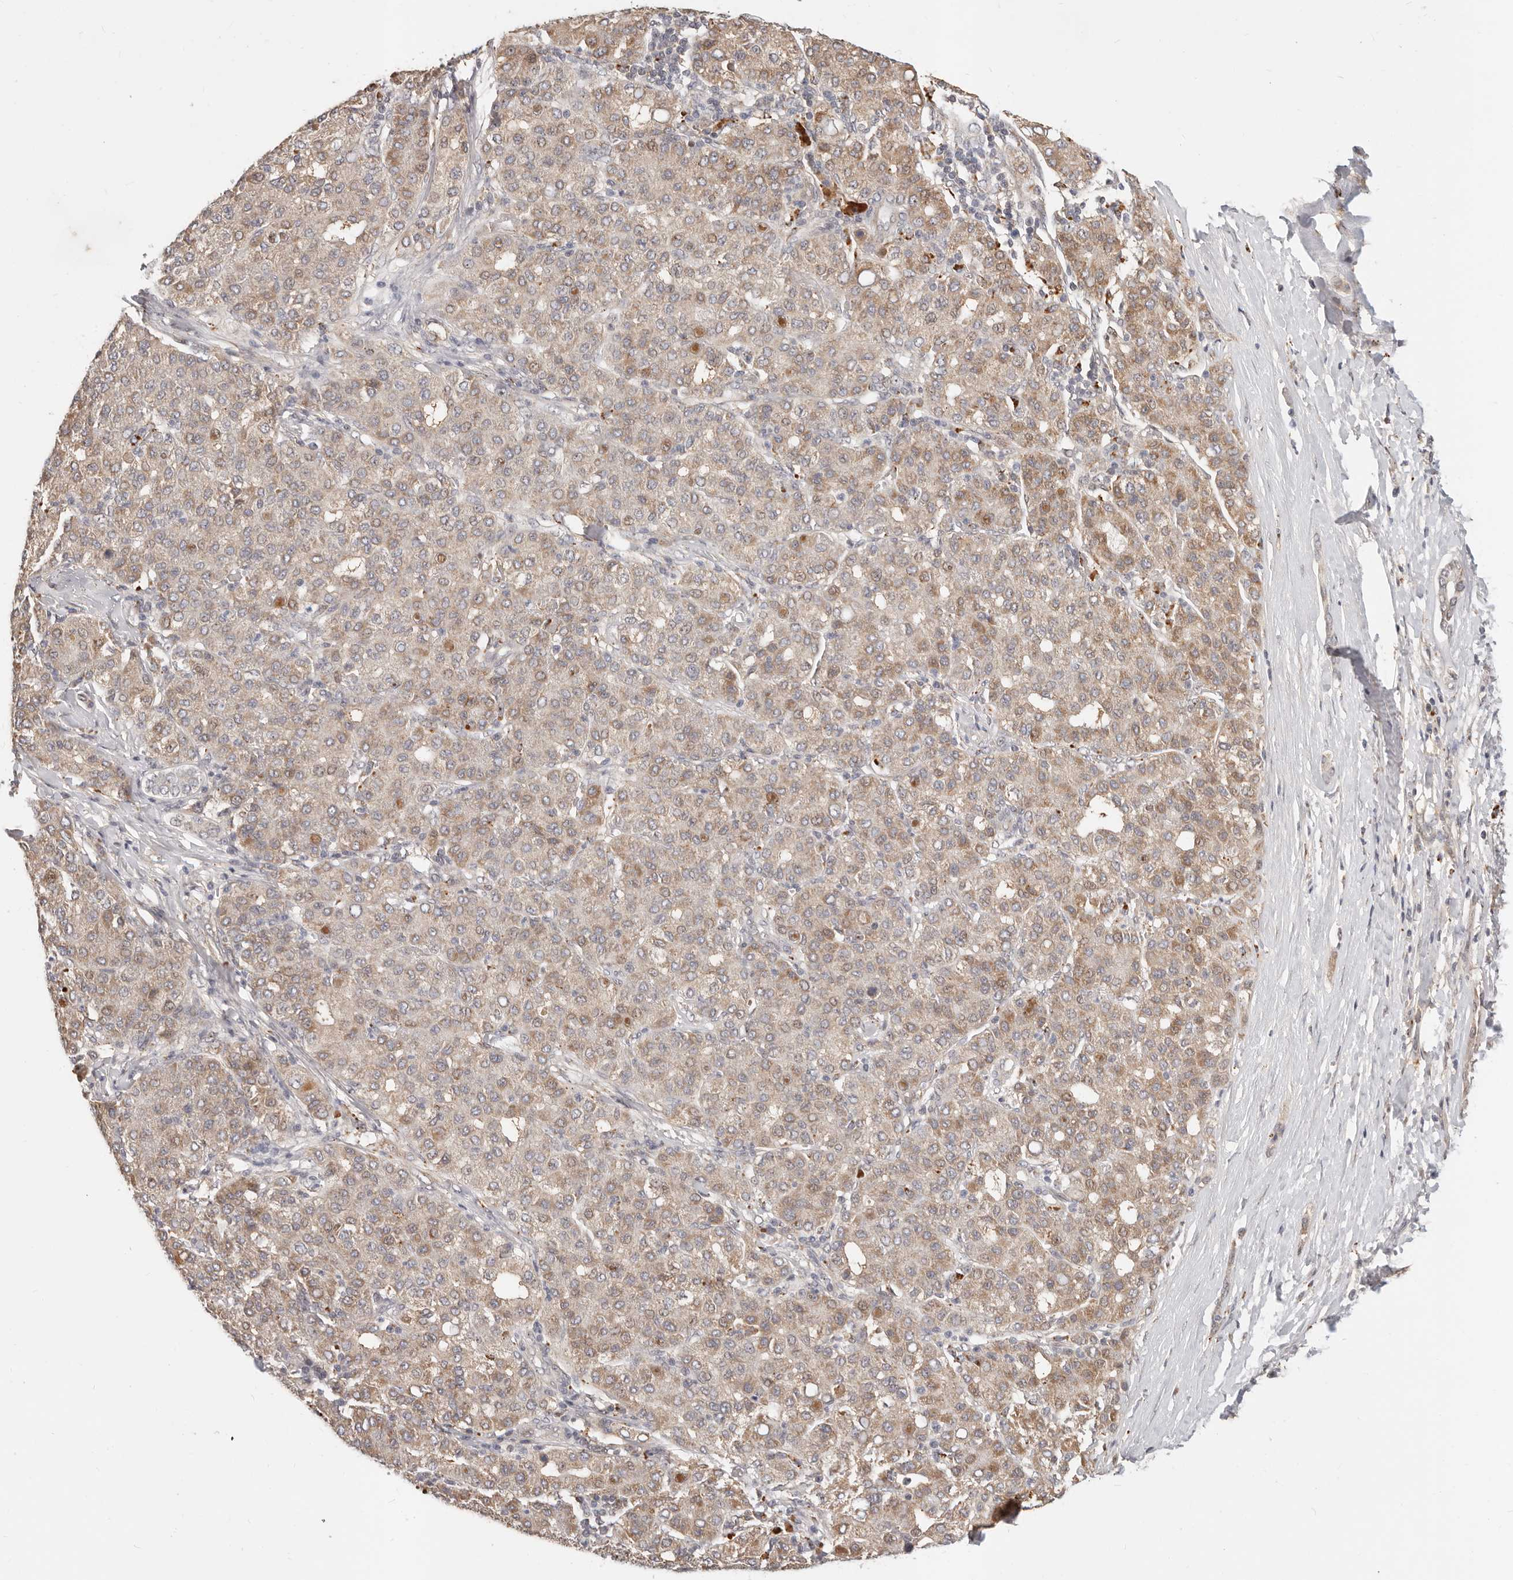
{"staining": {"intensity": "weak", "quantity": ">75%", "location": "cytoplasmic/membranous"}, "tissue": "liver cancer", "cell_type": "Tumor cells", "image_type": "cancer", "snomed": [{"axis": "morphology", "description": "Carcinoma, Hepatocellular, NOS"}, {"axis": "topography", "description": "Liver"}], "caption": "Brown immunohistochemical staining in human hepatocellular carcinoma (liver) exhibits weak cytoplasmic/membranous positivity in about >75% of tumor cells.", "gene": "ZRANB1", "patient": {"sex": "male", "age": 65}}